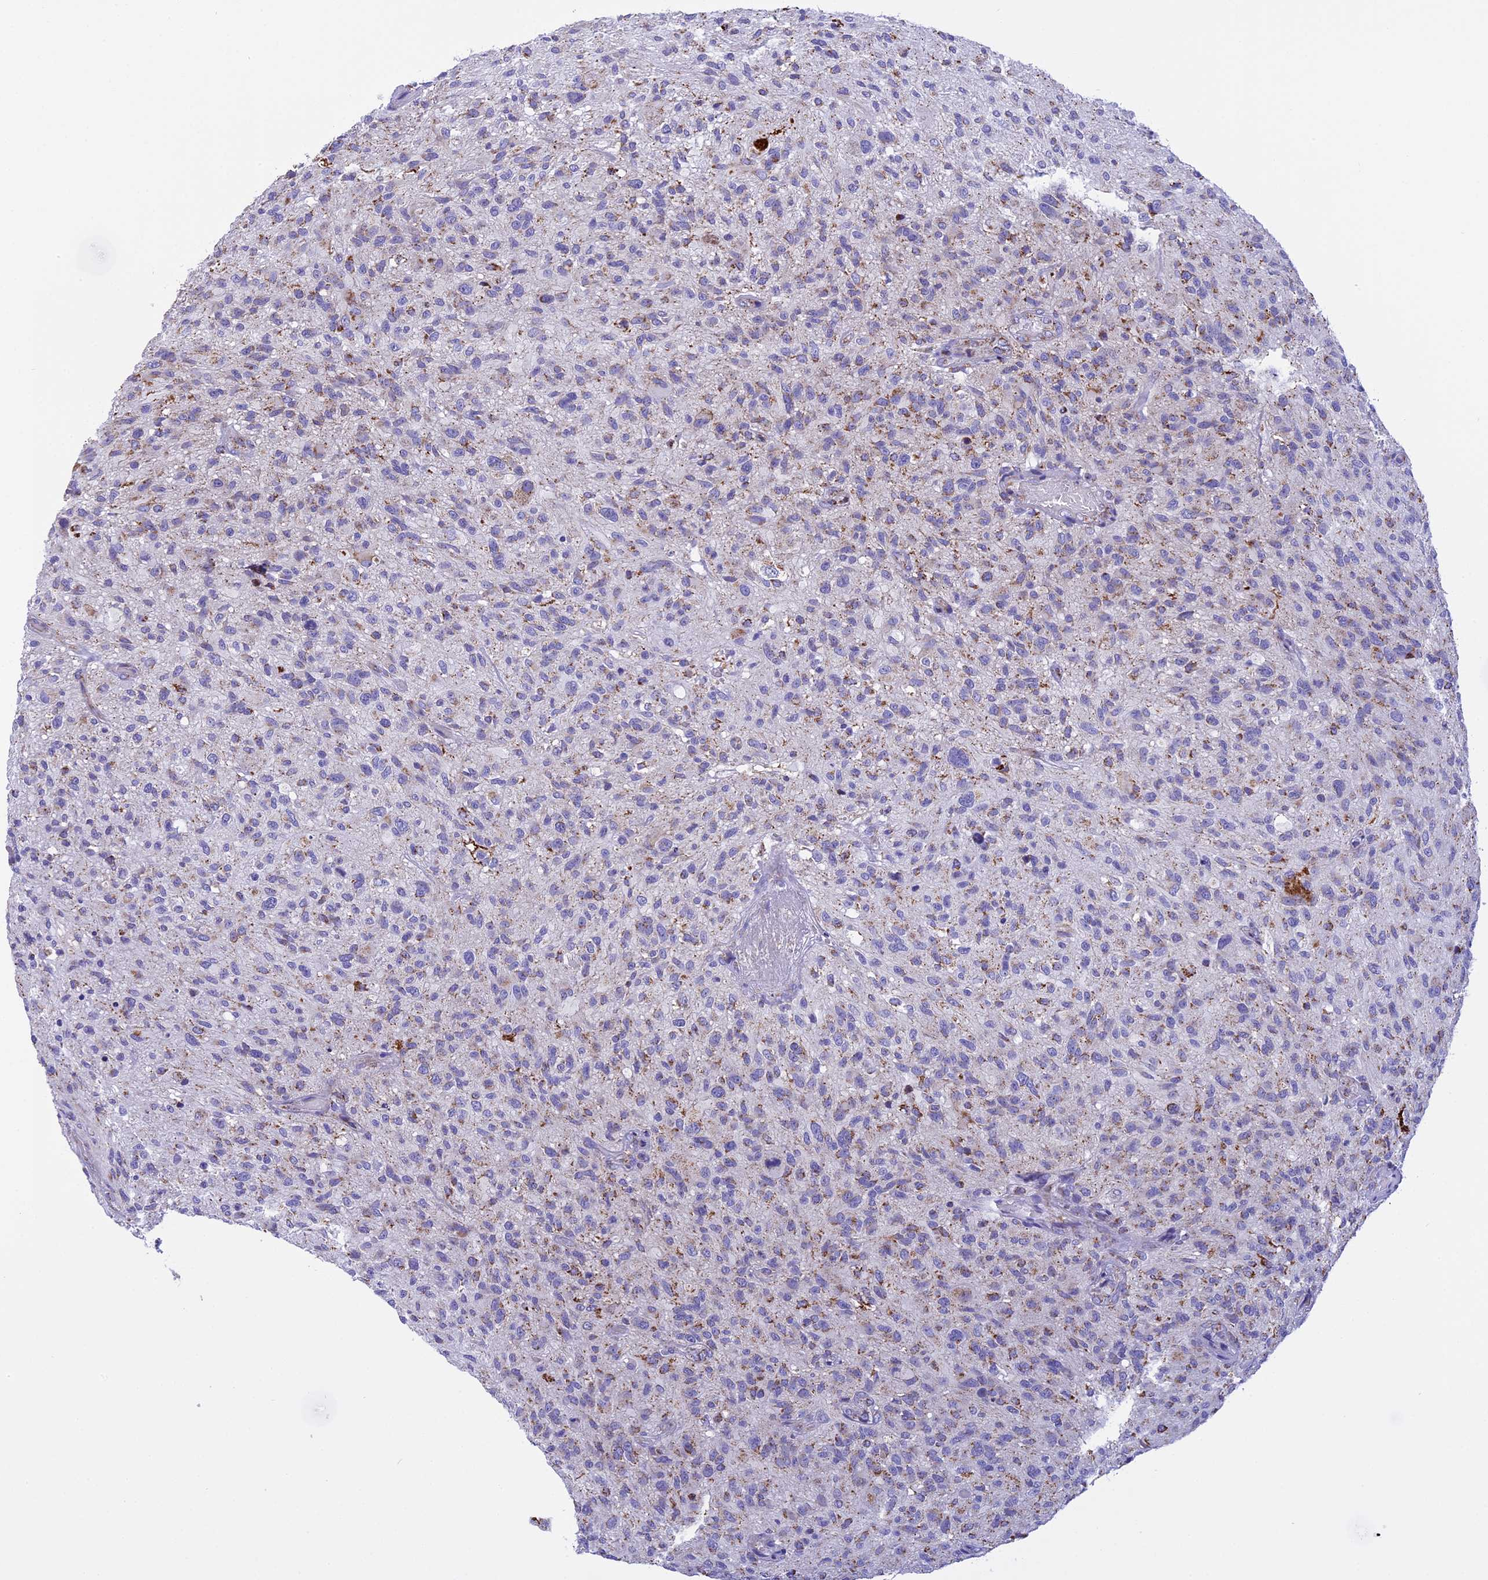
{"staining": {"intensity": "weak", "quantity": "<25%", "location": "cytoplasmic/membranous"}, "tissue": "glioma", "cell_type": "Tumor cells", "image_type": "cancer", "snomed": [{"axis": "morphology", "description": "Glioma, malignant, High grade"}, {"axis": "topography", "description": "Brain"}], "caption": "This micrograph is of glioma stained with immunohistochemistry to label a protein in brown with the nuclei are counter-stained blue. There is no positivity in tumor cells.", "gene": "KCNG1", "patient": {"sex": "male", "age": 47}}